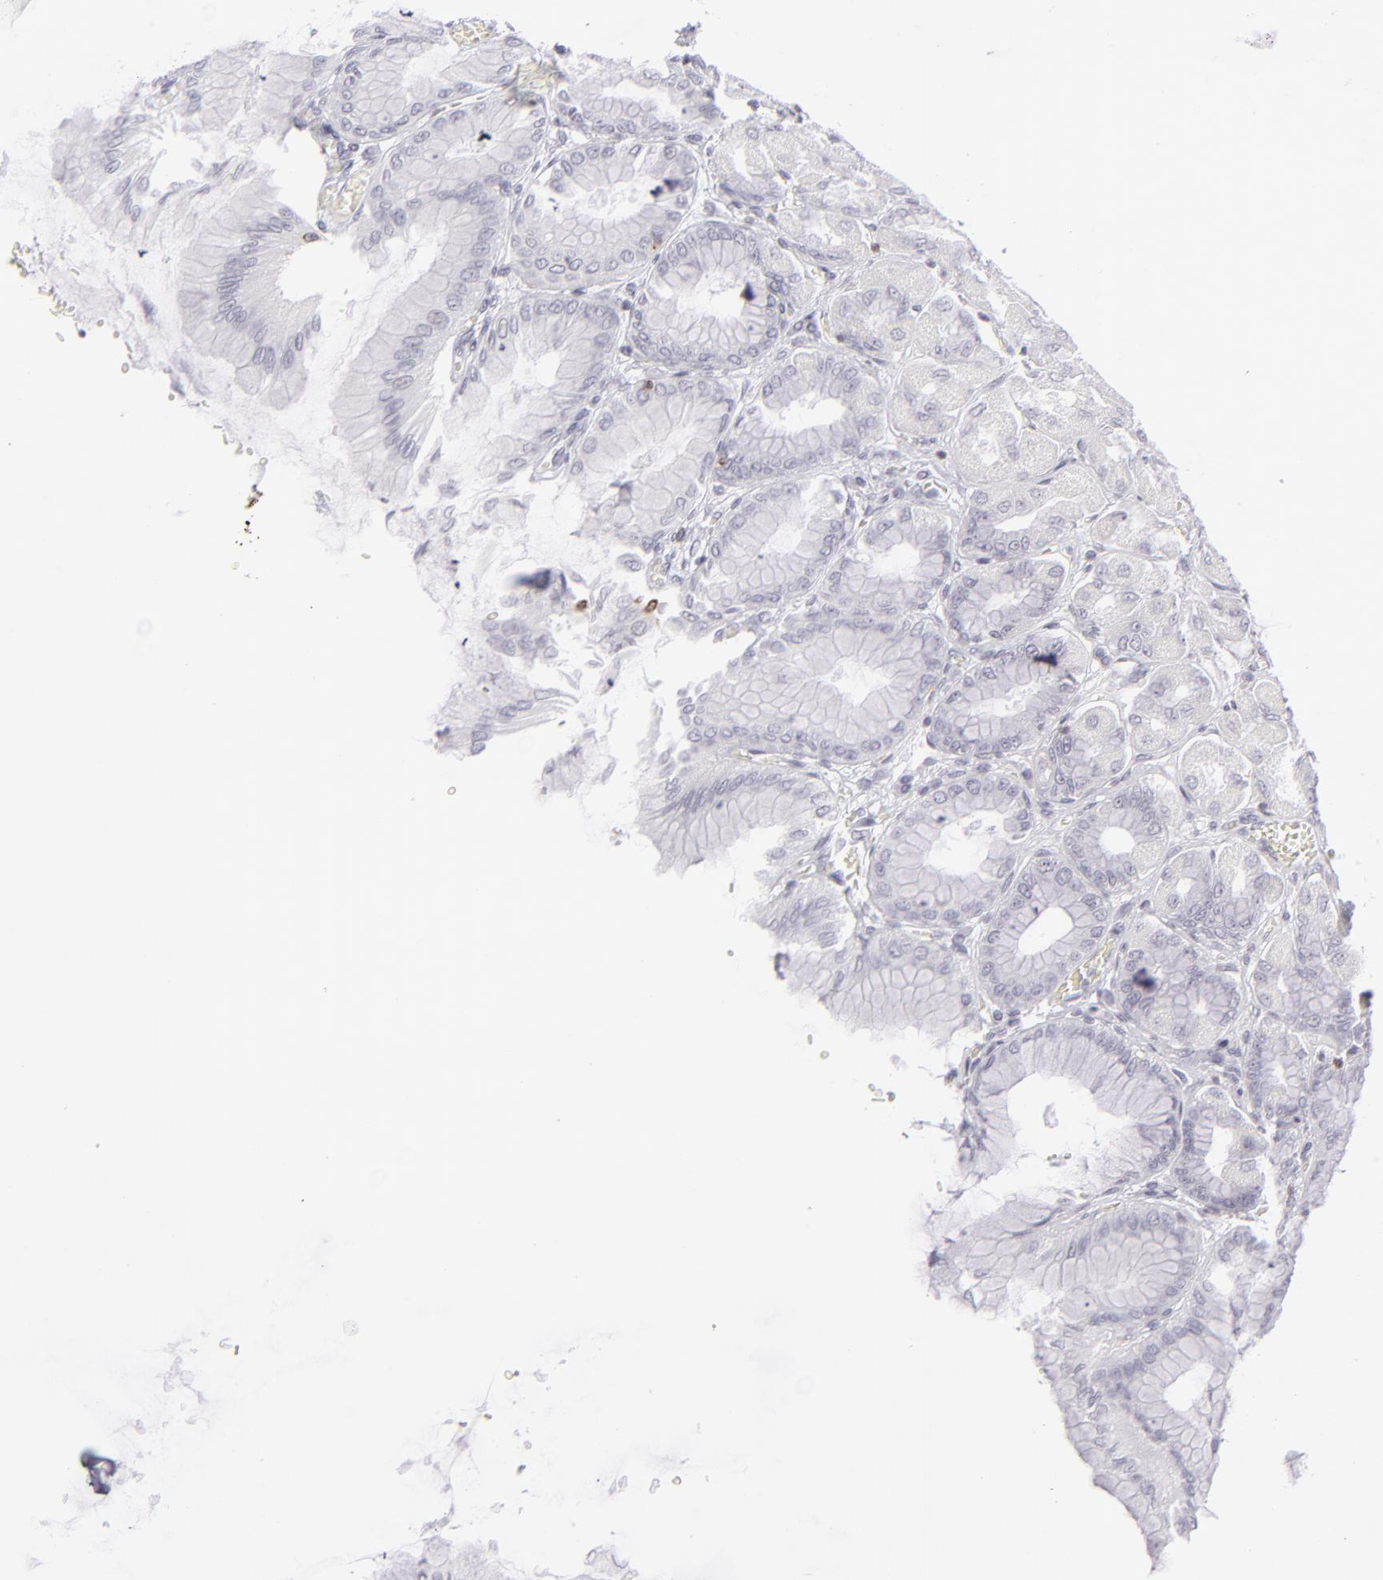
{"staining": {"intensity": "negative", "quantity": "none", "location": "none"}, "tissue": "stomach", "cell_type": "Glandular cells", "image_type": "normal", "snomed": [{"axis": "morphology", "description": "Normal tissue, NOS"}, {"axis": "topography", "description": "Stomach, upper"}], "caption": "This is a photomicrograph of IHC staining of unremarkable stomach, which shows no expression in glandular cells. (Immunohistochemistry, brightfield microscopy, high magnification).", "gene": "CD7", "patient": {"sex": "female", "age": 56}}